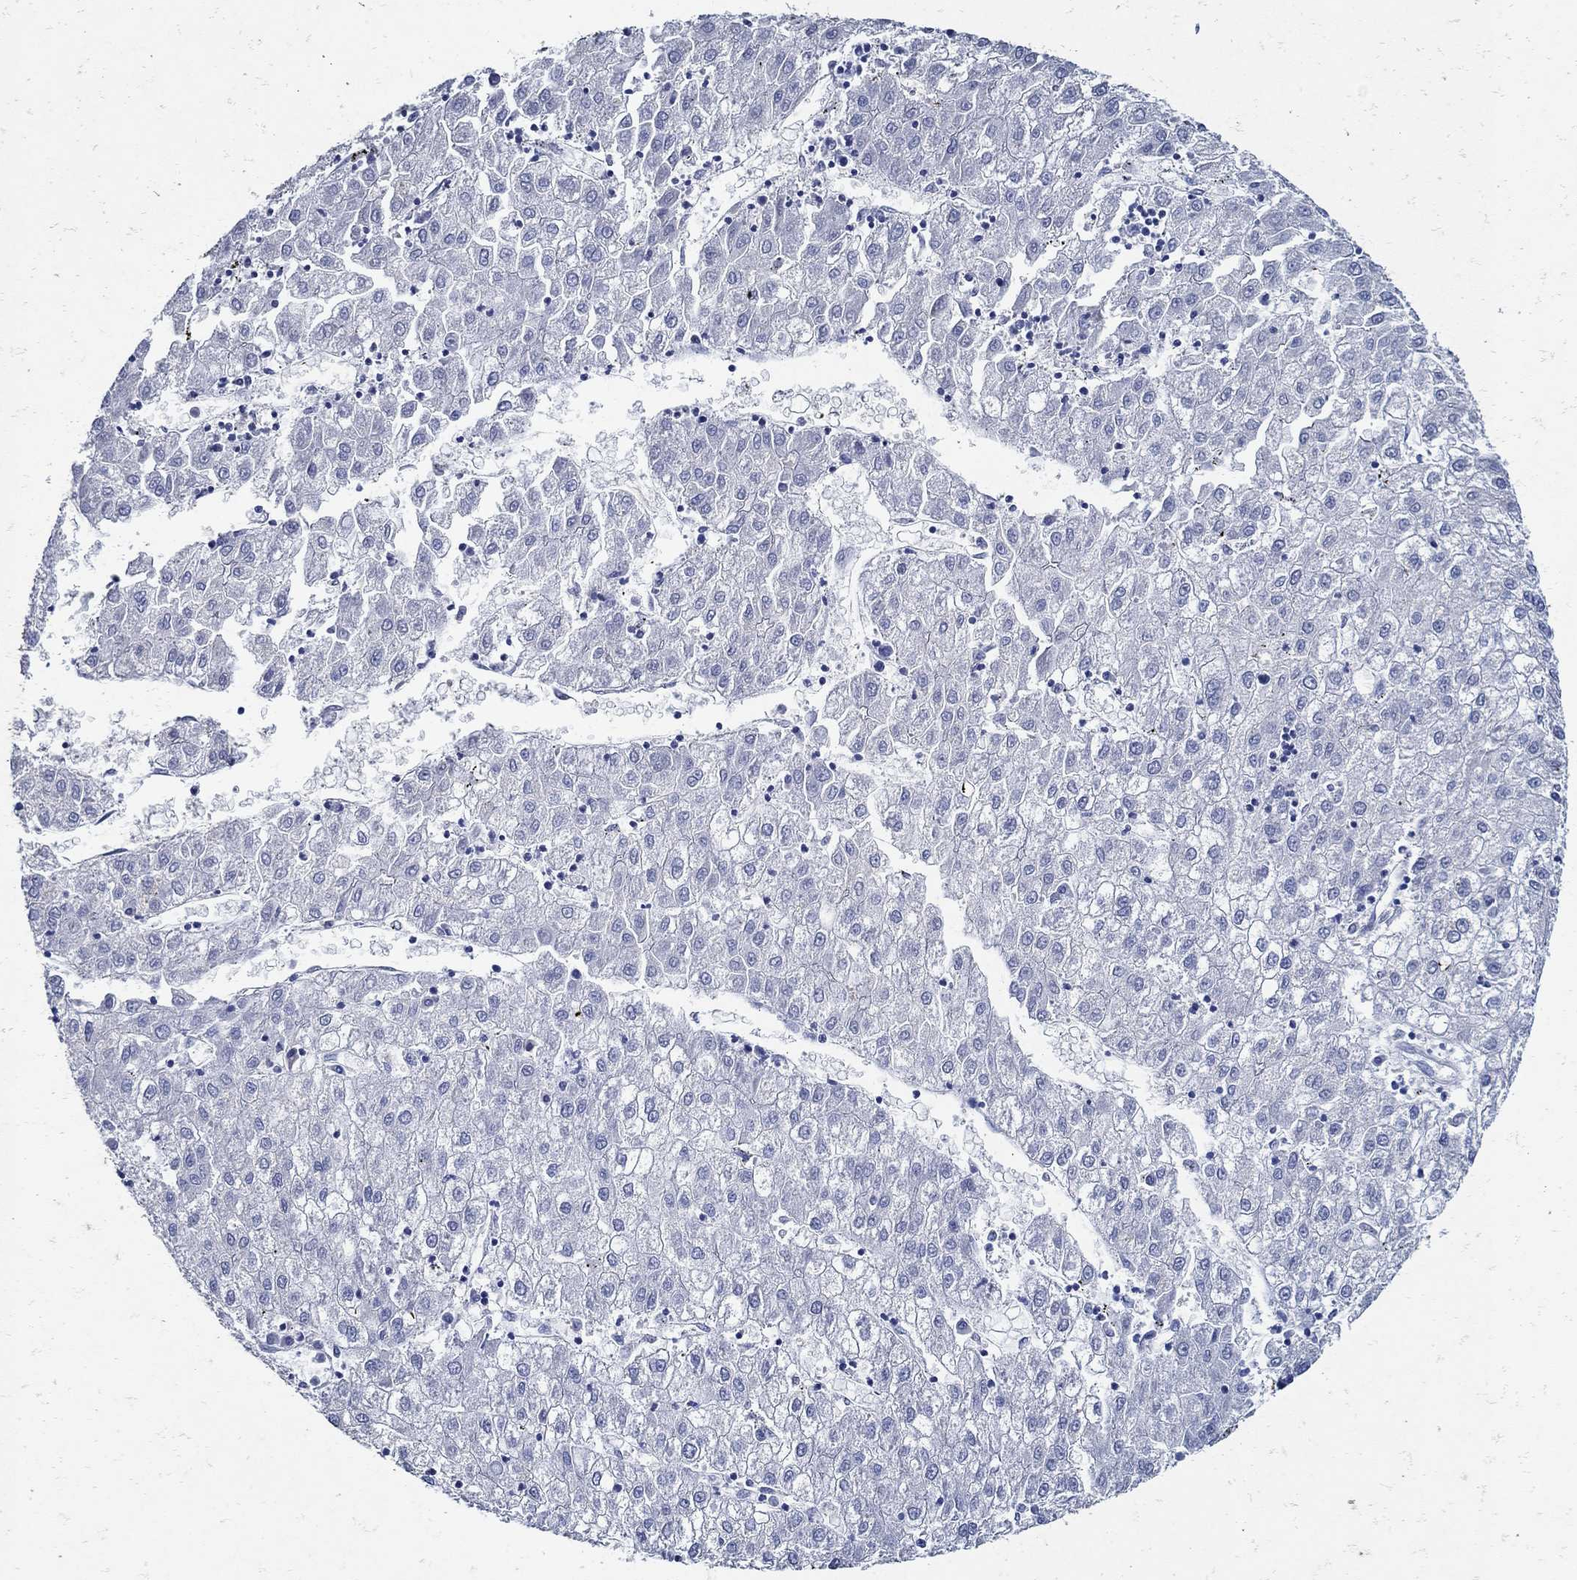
{"staining": {"intensity": "negative", "quantity": "none", "location": "none"}, "tissue": "liver cancer", "cell_type": "Tumor cells", "image_type": "cancer", "snomed": [{"axis": "morphology", "description": "Carcinoma, Hepatocellular, NOS"}, {"axis": "topography", "description": "Liver"}], "caption": "A histopathology image of human liver cancer (hepatocellular carcinoma) is negative for staining in tumor cells.", "gene": "NOS1", "patient": {"sex": "male", "age": 72}}